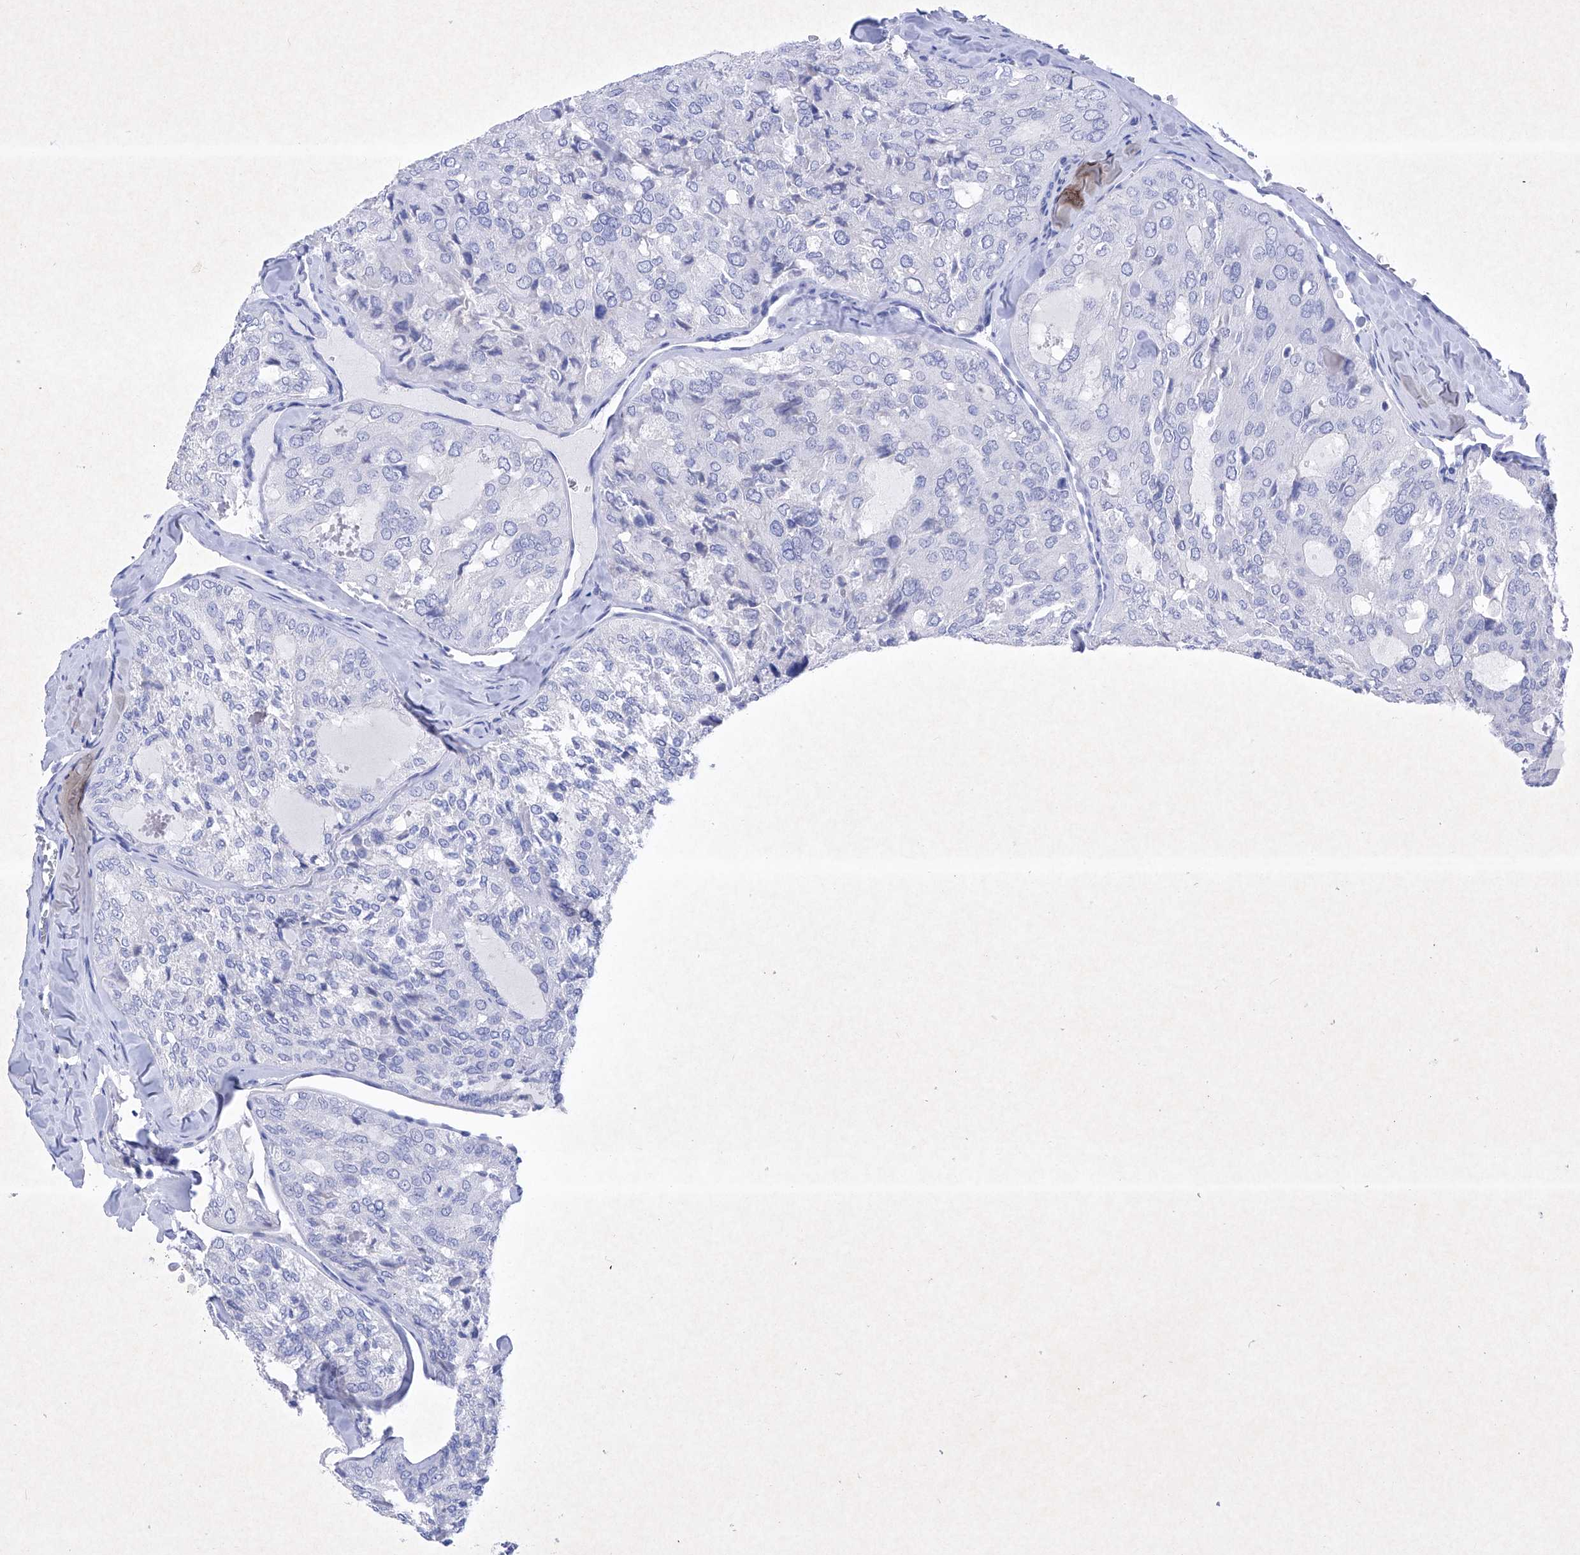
{"staining": {"intensity": "negative", "quantity": "none", "location": "none"}, "tissue": "thyroid cancer", "cell_type": "Tumor cells", "image_type": "cancer", "snomed": [{"axis": "morphology", "description": "Follicular adenoma carcinoma, NOS"}, {"axis": "topography", "description": "Thyroid gland"}], "caption": "High power microscopy photomicrograph of an immunohistochemistry photomicrograph of follicular adenoma carcinoma (thyroid), revealing no significant expression in tumor cells.", "gene": "BARX2", "patient": {"sex": "male", "age": 75}}